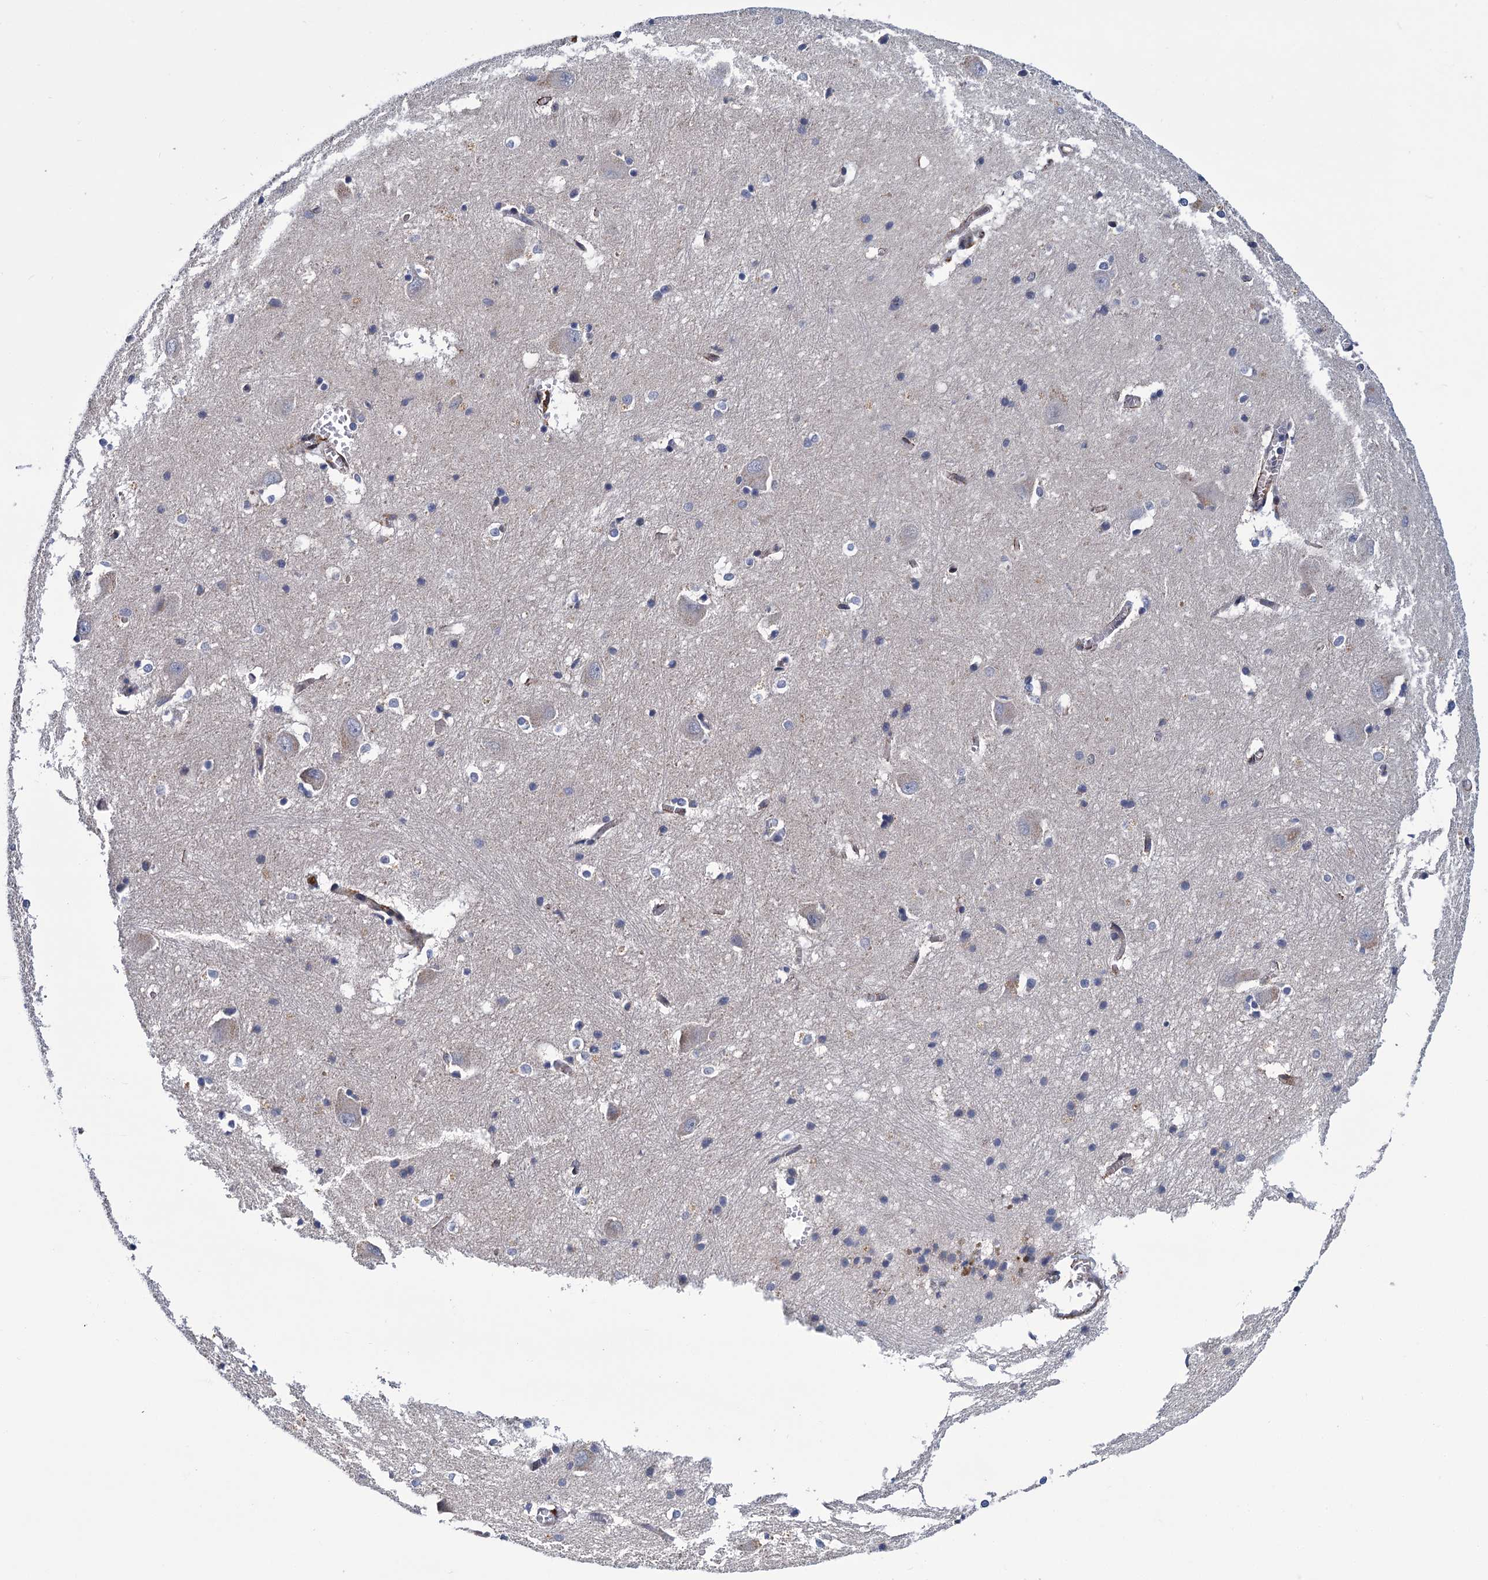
{"staining": {"intensity": "strong", "quantity": "<25%", "location": "cytoplasmic/membranous"}, "tissue": "caudate", "cell_type": "Glial cells", "image_type": "normal", "snomed": [{"axis": "morphology", "description": "Normal tissue, NOS"}, {"axis": "topography", "description": "Lateral ventricle wall"}], "caption": "Glial cells demonstrate strong cytoplasmic/membranous positivity in about <25% of cells in benign caudate.", "gene": "SUPV3L1", "patient": {"sex": "male", "age": 37}}